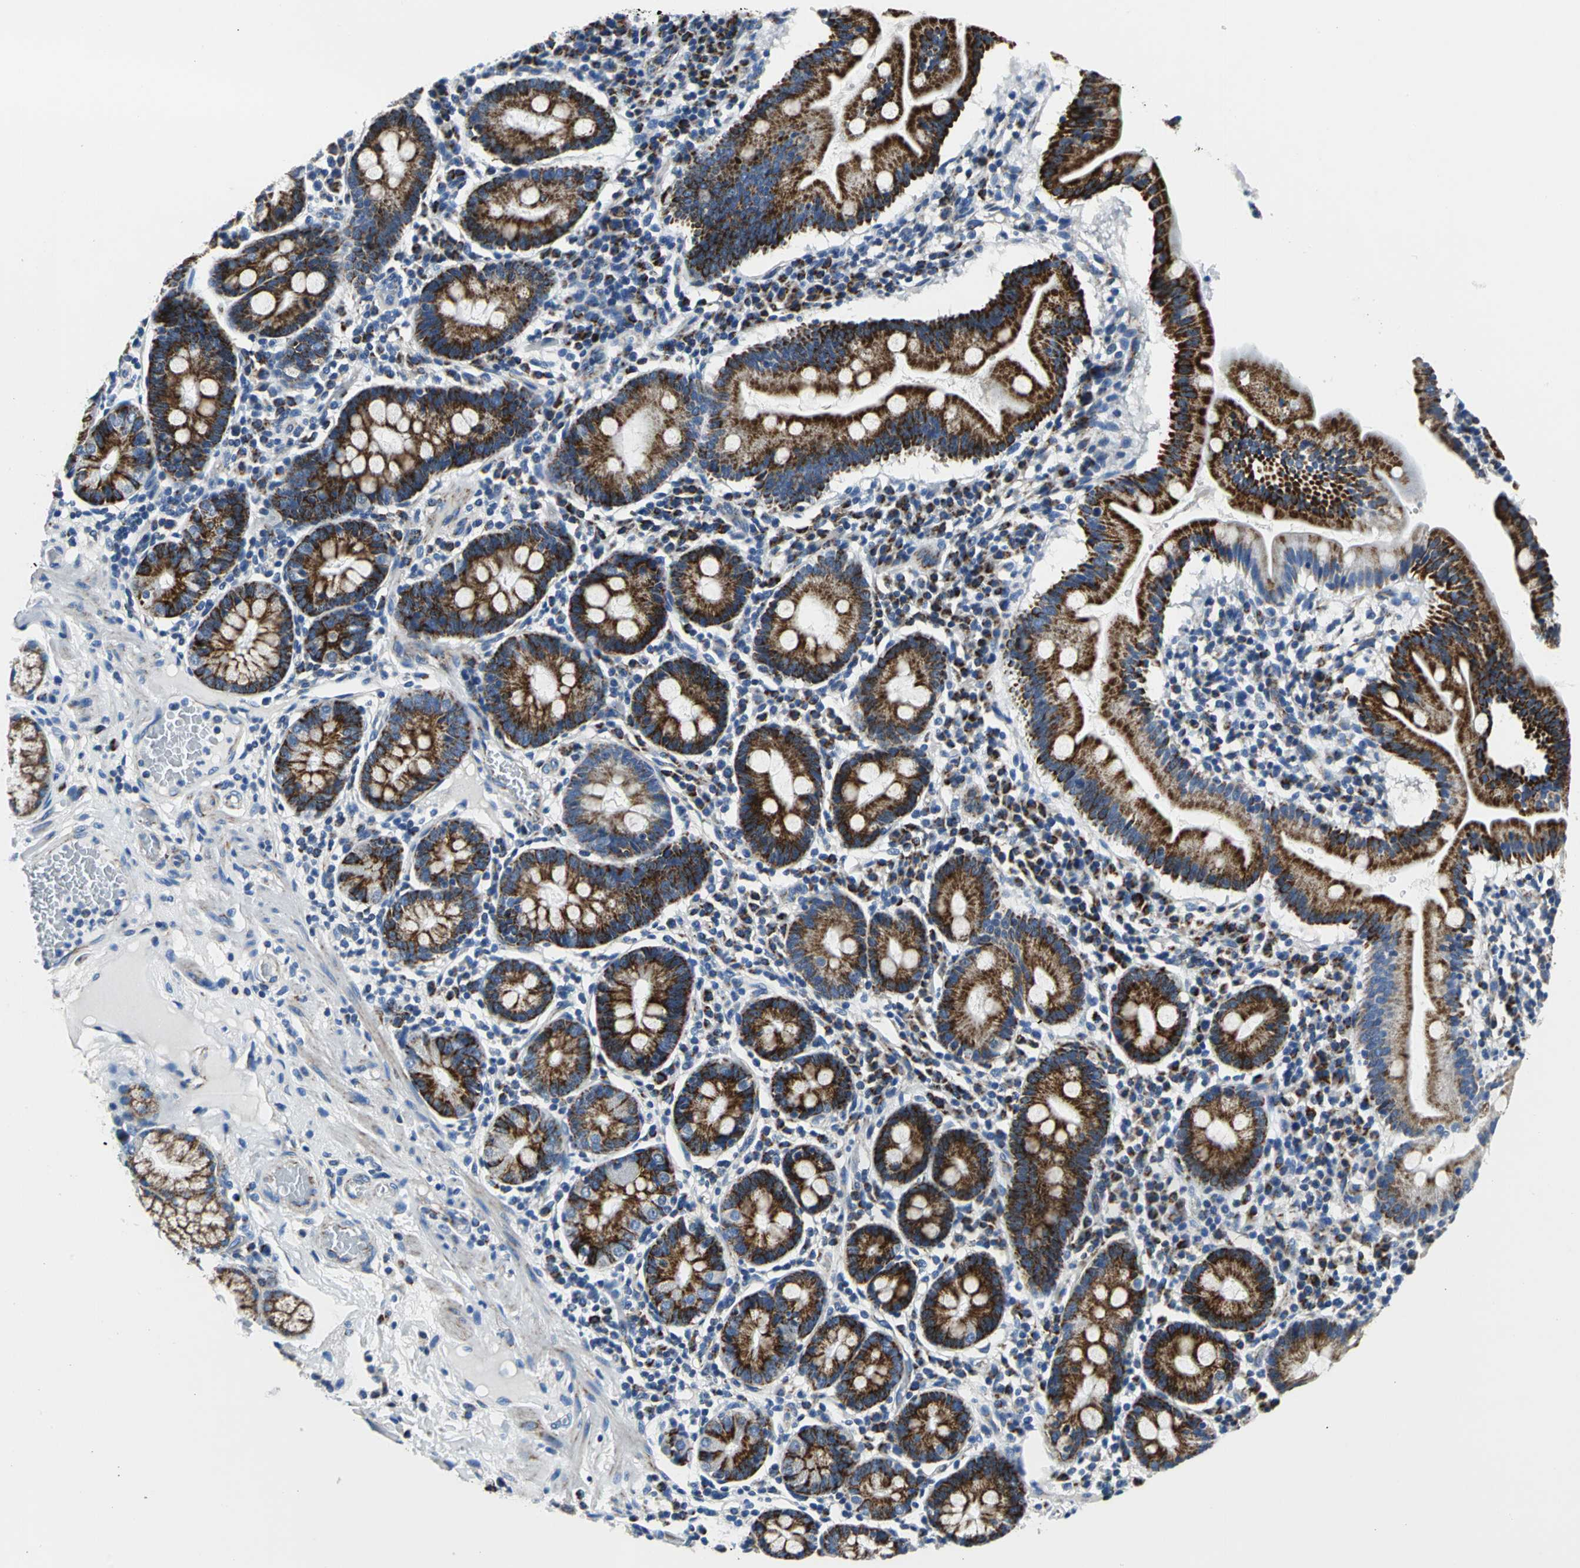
{"staining": {"intensity": "strong", "quantity": ">75%", "location": "cytoplasmic/membranous"}, "tissue": "duodenum", "cell_type": "Glandular cells", "image_type": "normal", "snomed": [{"axis": "morphology", "description": "Normal tissue, NOS"}, {"axis": "topography", "description": "Duodenum"}], "caption": "Immunohistochemistry micrograph of unremarkable human duodenum stained for a protein (brown), which displays high levels of strong cytoplasmic/membranous expression in about >75% of glandular cells.", "gene": "IFI6", "patient": {"sex": "male", "age": 50}}